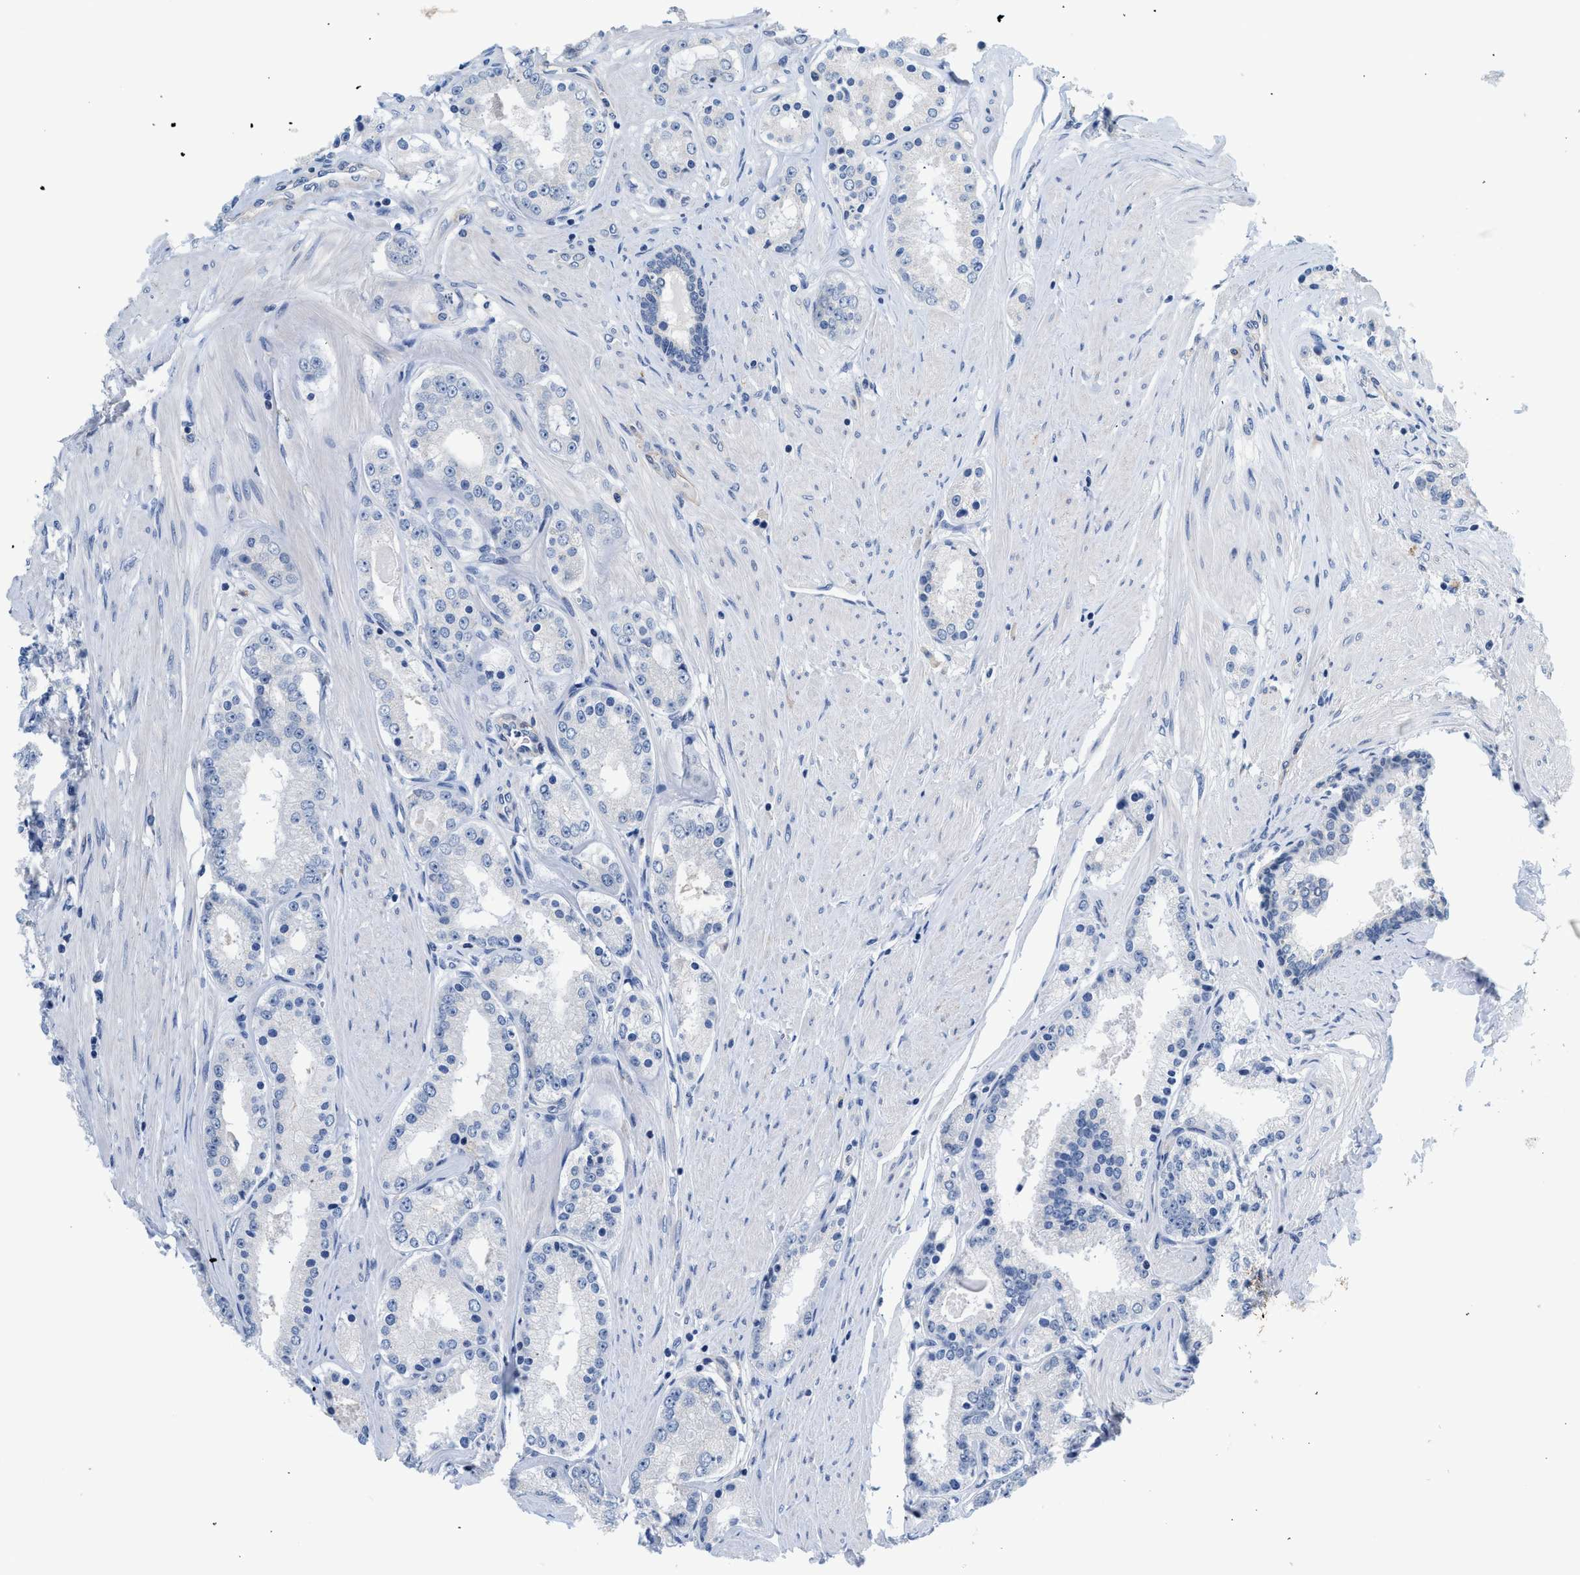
{"staining": {"intensity": "negative", "quantity": "none", "location": "none"}, "tissue": "prostate cancer", "cell_type": "Tumor cells", "image_type": "cancer", "snomed": [{"axis": "morphology", "description": "Adenocarcinoma, Low grade"}, {"axis": "topography", "description": "Prostate"}], "caption": "The image exhibits no staining of tumor cells in prostate cancer (low-grade adenocarcinoma).", "gene": "CSF3R", "patient": {"sex": "male", "age": 63}}